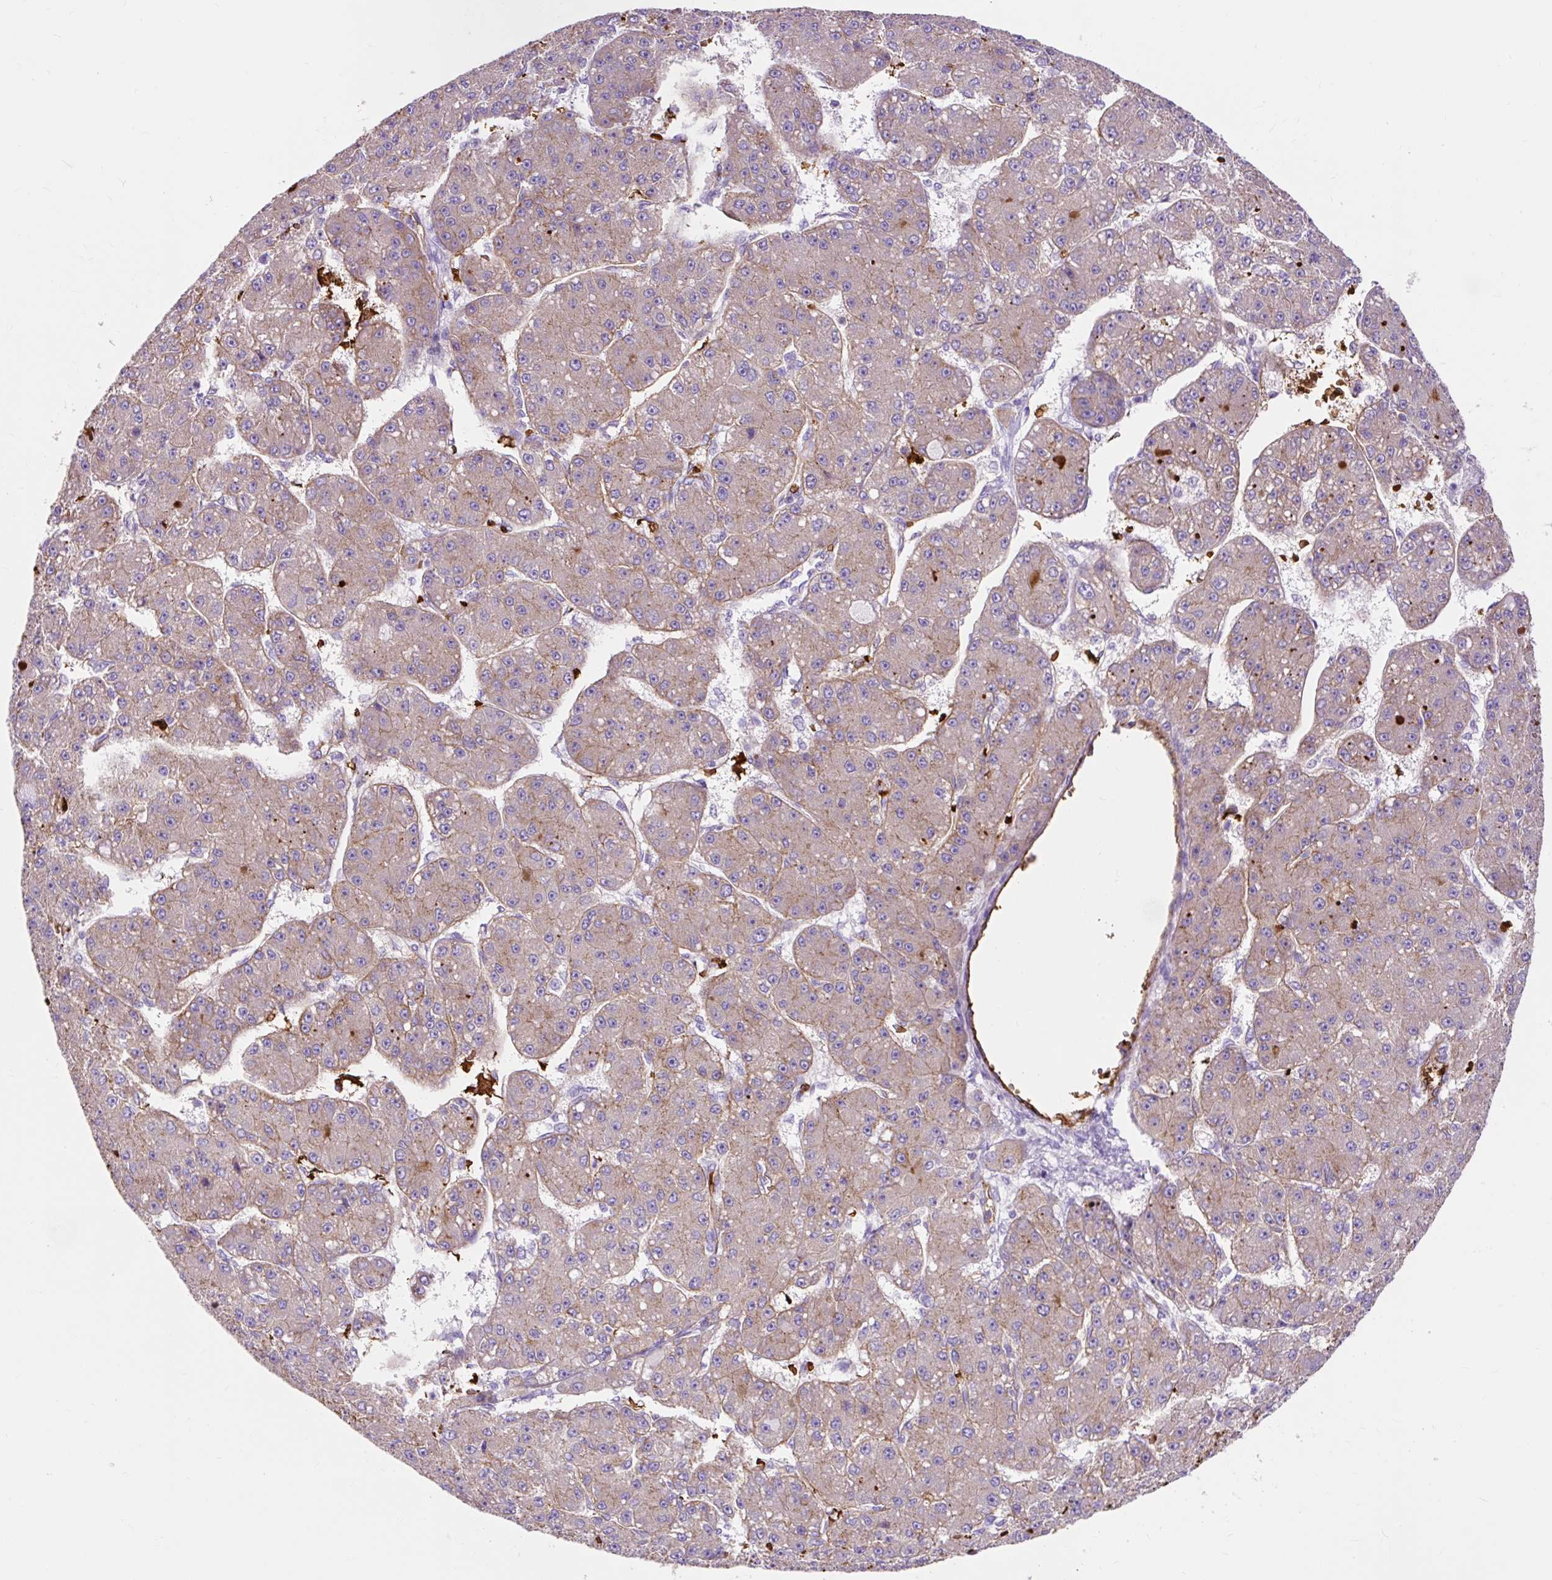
{"staining": {"intensity": "moderate", "quantity": "<25%", "location": "cytoplasmic/membranous"}, "tissue": "liver cancer", "cell_type": "Tumor cells", "image_type": "cancer", "snomed": [{"axis": "morphology", "description": "Carcinoma, Hepatocellular, NOS"}, {"axis": "topography", "description": "Liver"}], "caption": "An image showing moderate cytoplasmic/membranous positivity in about <25% of tumor cells in liver hepatocellular carcinoma, as visualized by brown immunohistochemical staining.", "gene": "HIP1R", "patient": {"sex": "male", "age": 67}}